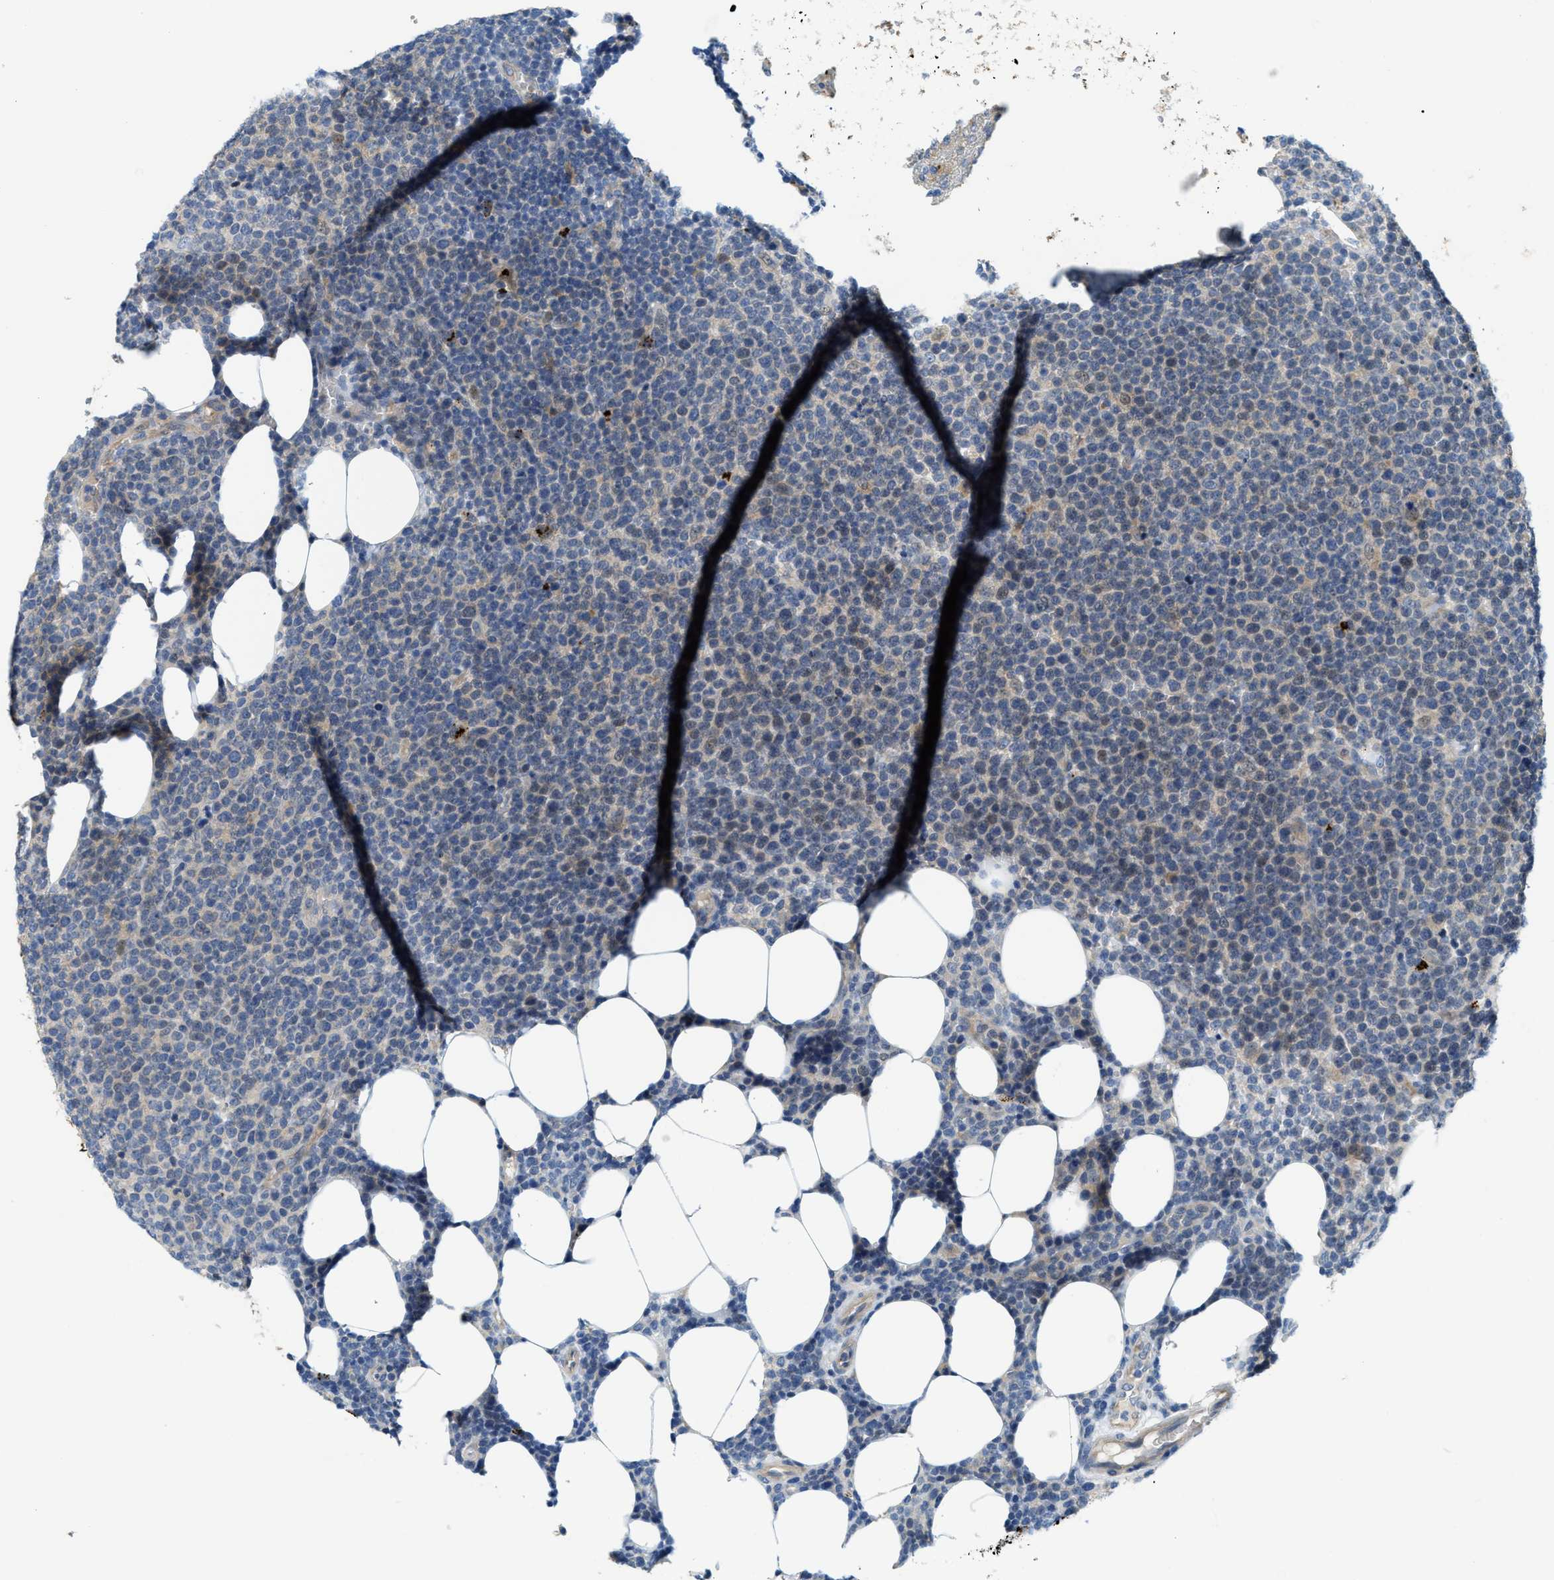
{"staining": {"intensity": "weak", "quantity": "<25%", "location": "cytoplasmic/membranous"}, "tissue": "lymphoma", "cell_type": "Tumor cells", "image_type": "cancer", "snomed": [{"axis": "morphology", "description": "Malignant lymphoma, non-Hodgkin's type, High grade"}, {"axis": "topography", "description": "Lymph node"}], "caption": "An immunohistochemistry (IHC) micrograph of high-grade malignant lymphoma, non-Hodgkin's type is shown. There is no staining in tumor cells of high-grade malignant lymphoma, non-Hodgkin's type.", "gene": "KLHDC10", "patient": {"sex": "male", "age": 61}}